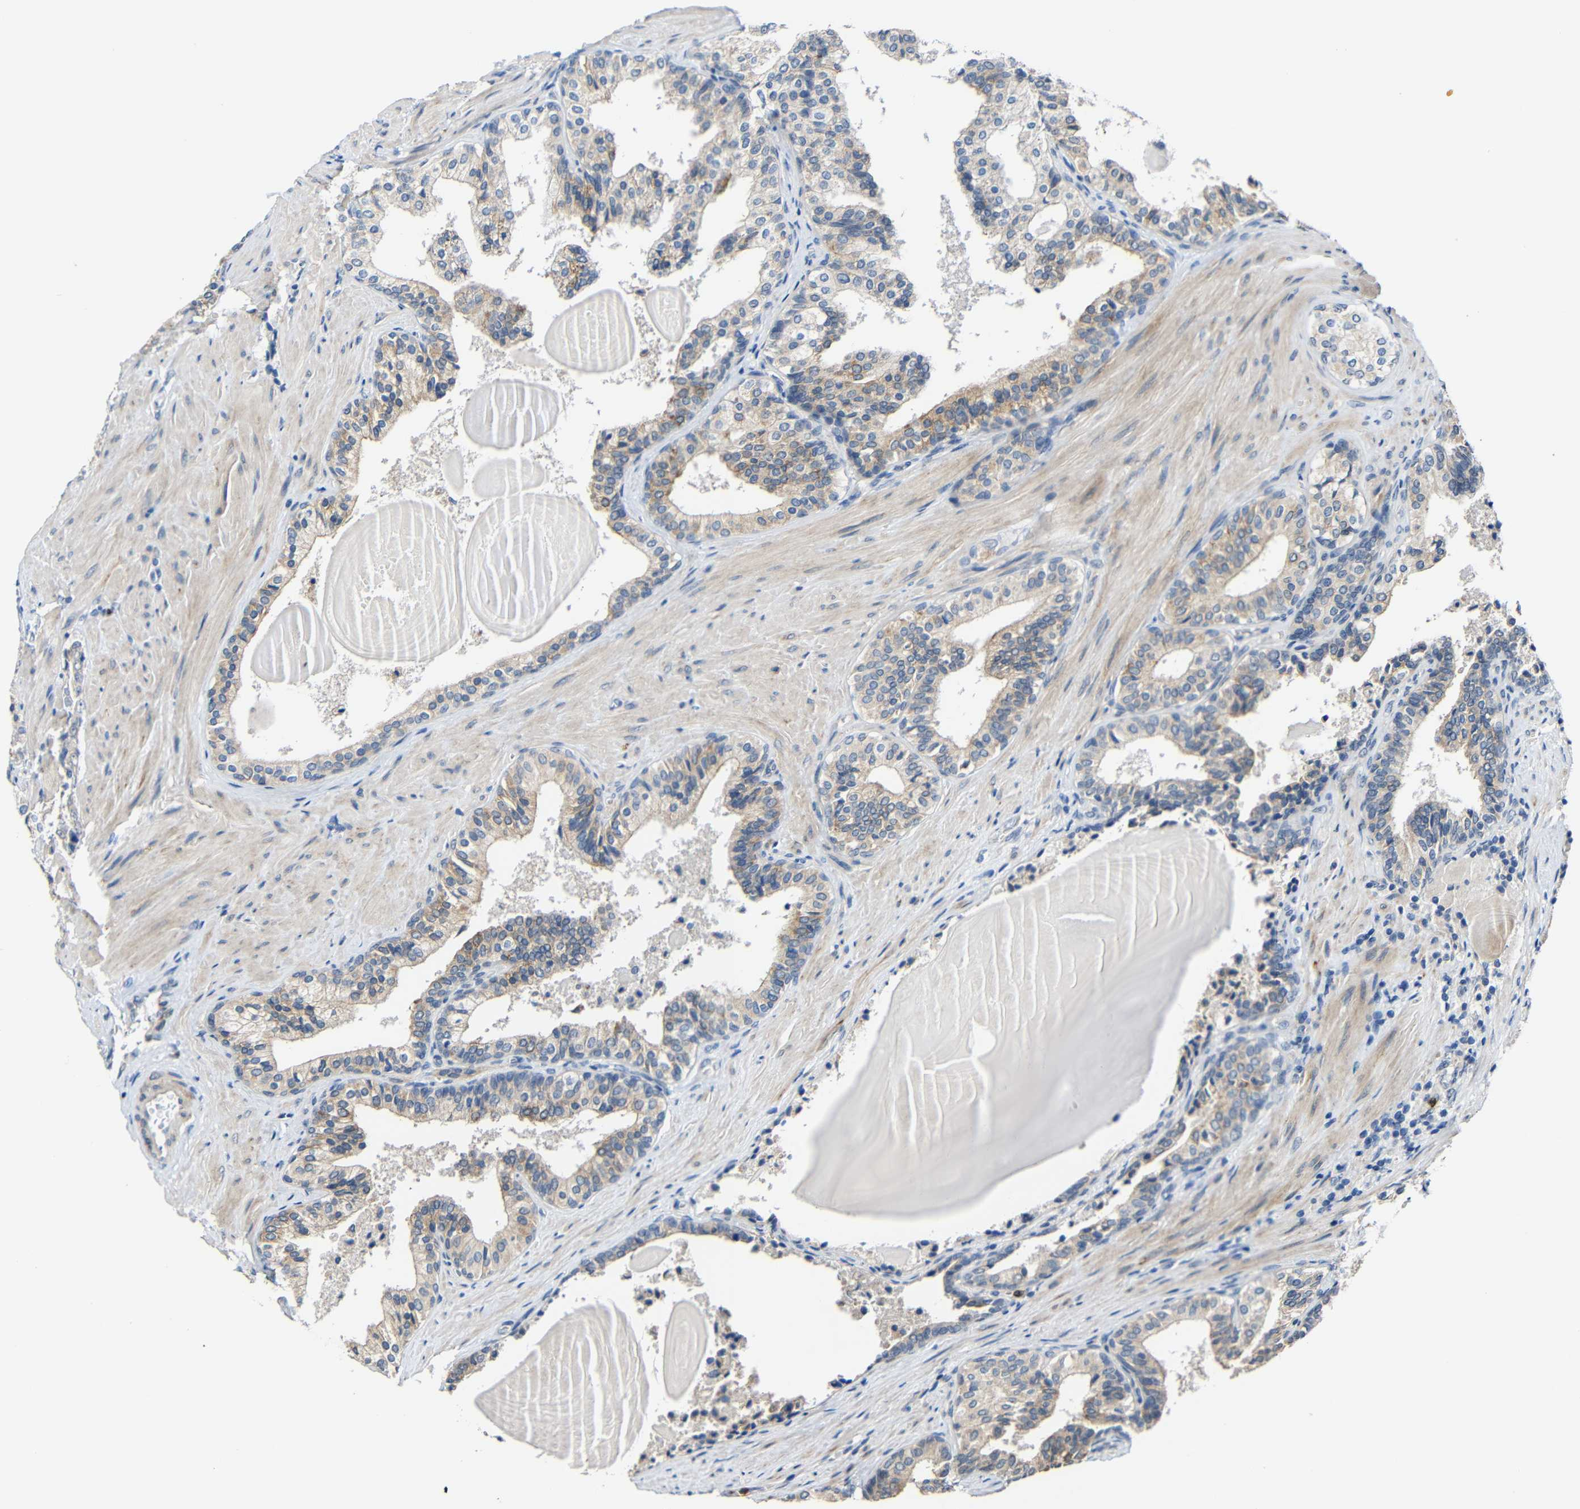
{"staining": {"intensity": "moderate", "quantity": "<25%", "location": "cytoplasmic/membranous"}, "tissue": "prostate cancer", "cell_type": "Tumor cells", "image_type": "cancer", "snomed": [{"axis": "morphology", "description": "Adenocarcinoma, Low grade"}, {"axis": "topography", "description": "Prostate"}], "caption": "Immunohistochemical staining of low-grade adenocarcinoma (prostate) demonstrates low levels of moderate cytoplasmic/membranous protein positivity in approximately <25% of tumor cells.", "gene": "STBD1", "patient": {"sex": "male", "age": 60}}